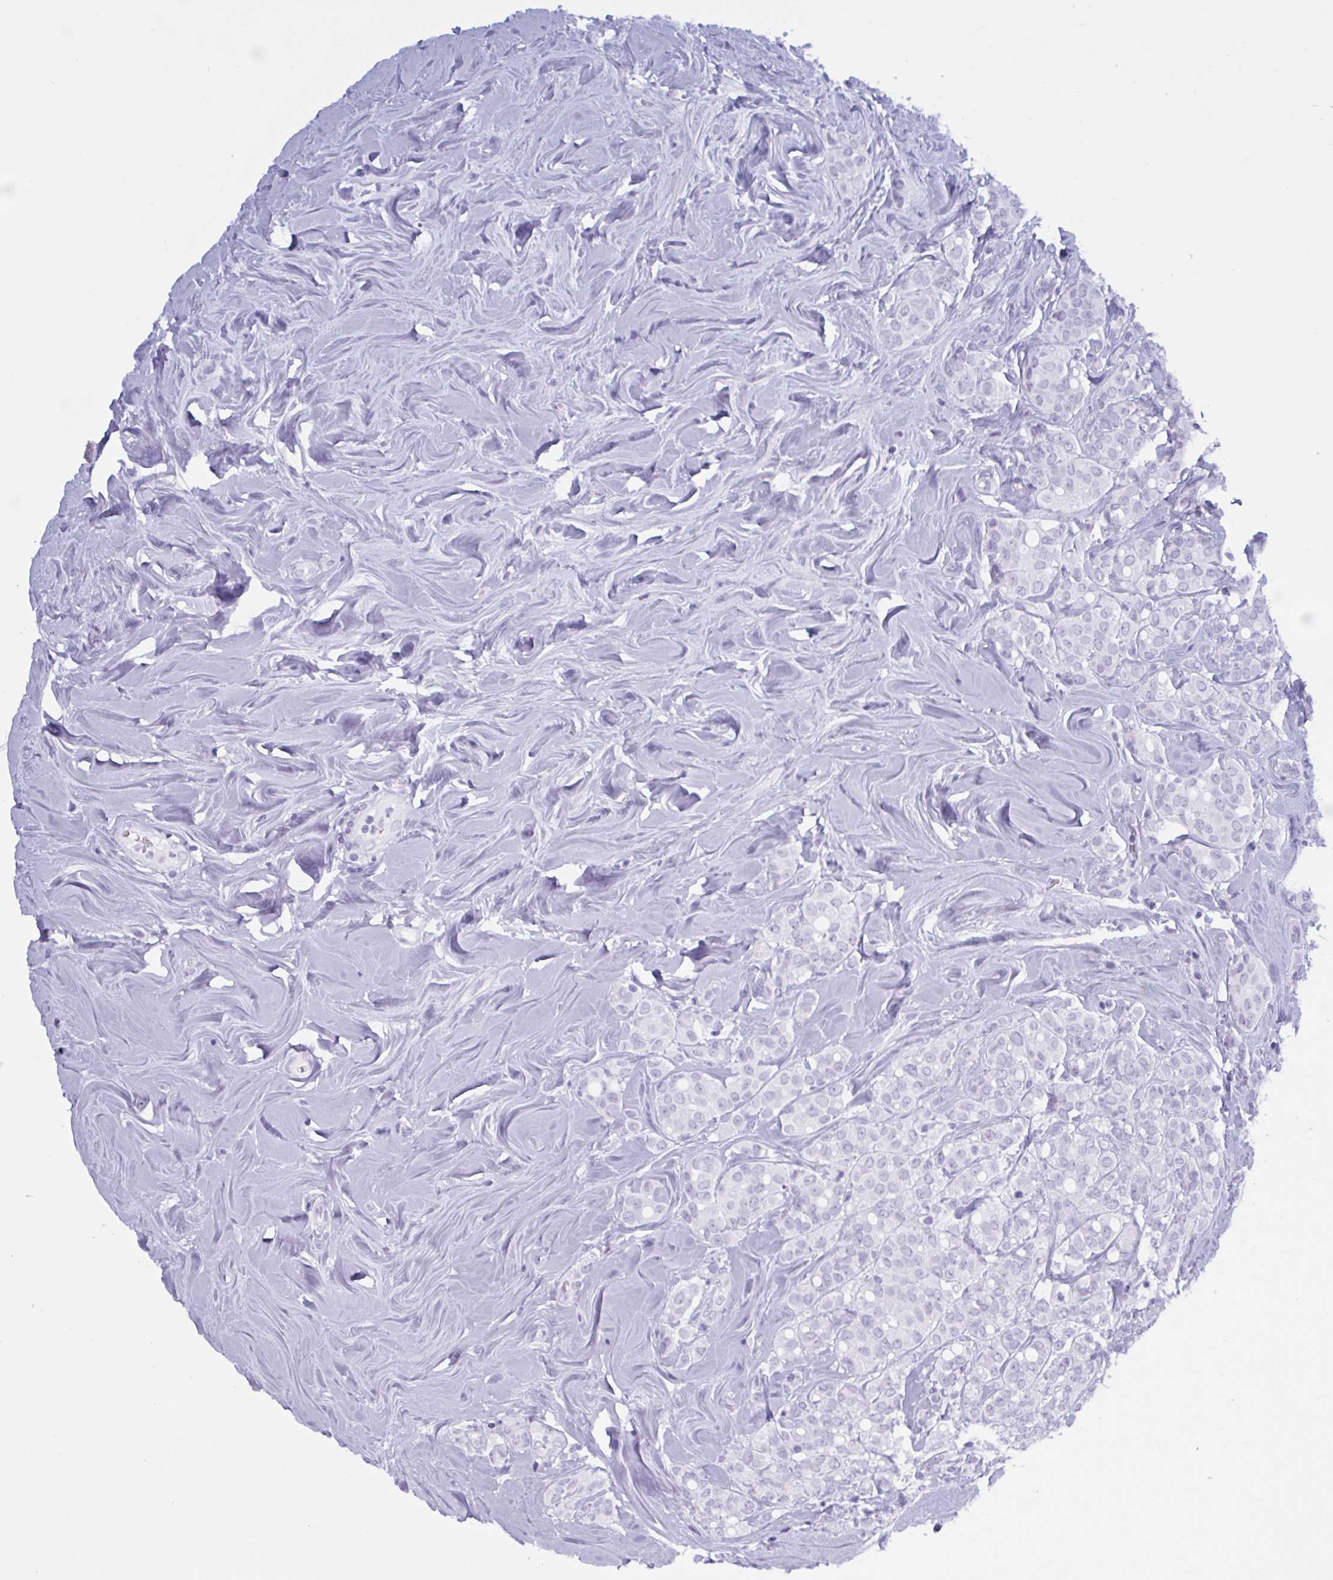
{"staining": {"intensity": "negative", "quantity": "none", "location": "none"}, "tissue": "breast cancer", "cell_type": "Tumor cells", "image_type": "cancer", "snomed": [{"axis": "morphology", "description": "Lobular carcinoma"}, {"axis": "topography", "description": "Breast"}], "caption": "Immunohistochemistry (IHC) histopathology image of neoplastic tissue: human breast cancer (lobular carcinoma) stained with DAB reveals no significant protein positivity in tumor cells.", "gene": "MRGPRG", "patient": {"sex": "female", "age": 68}}